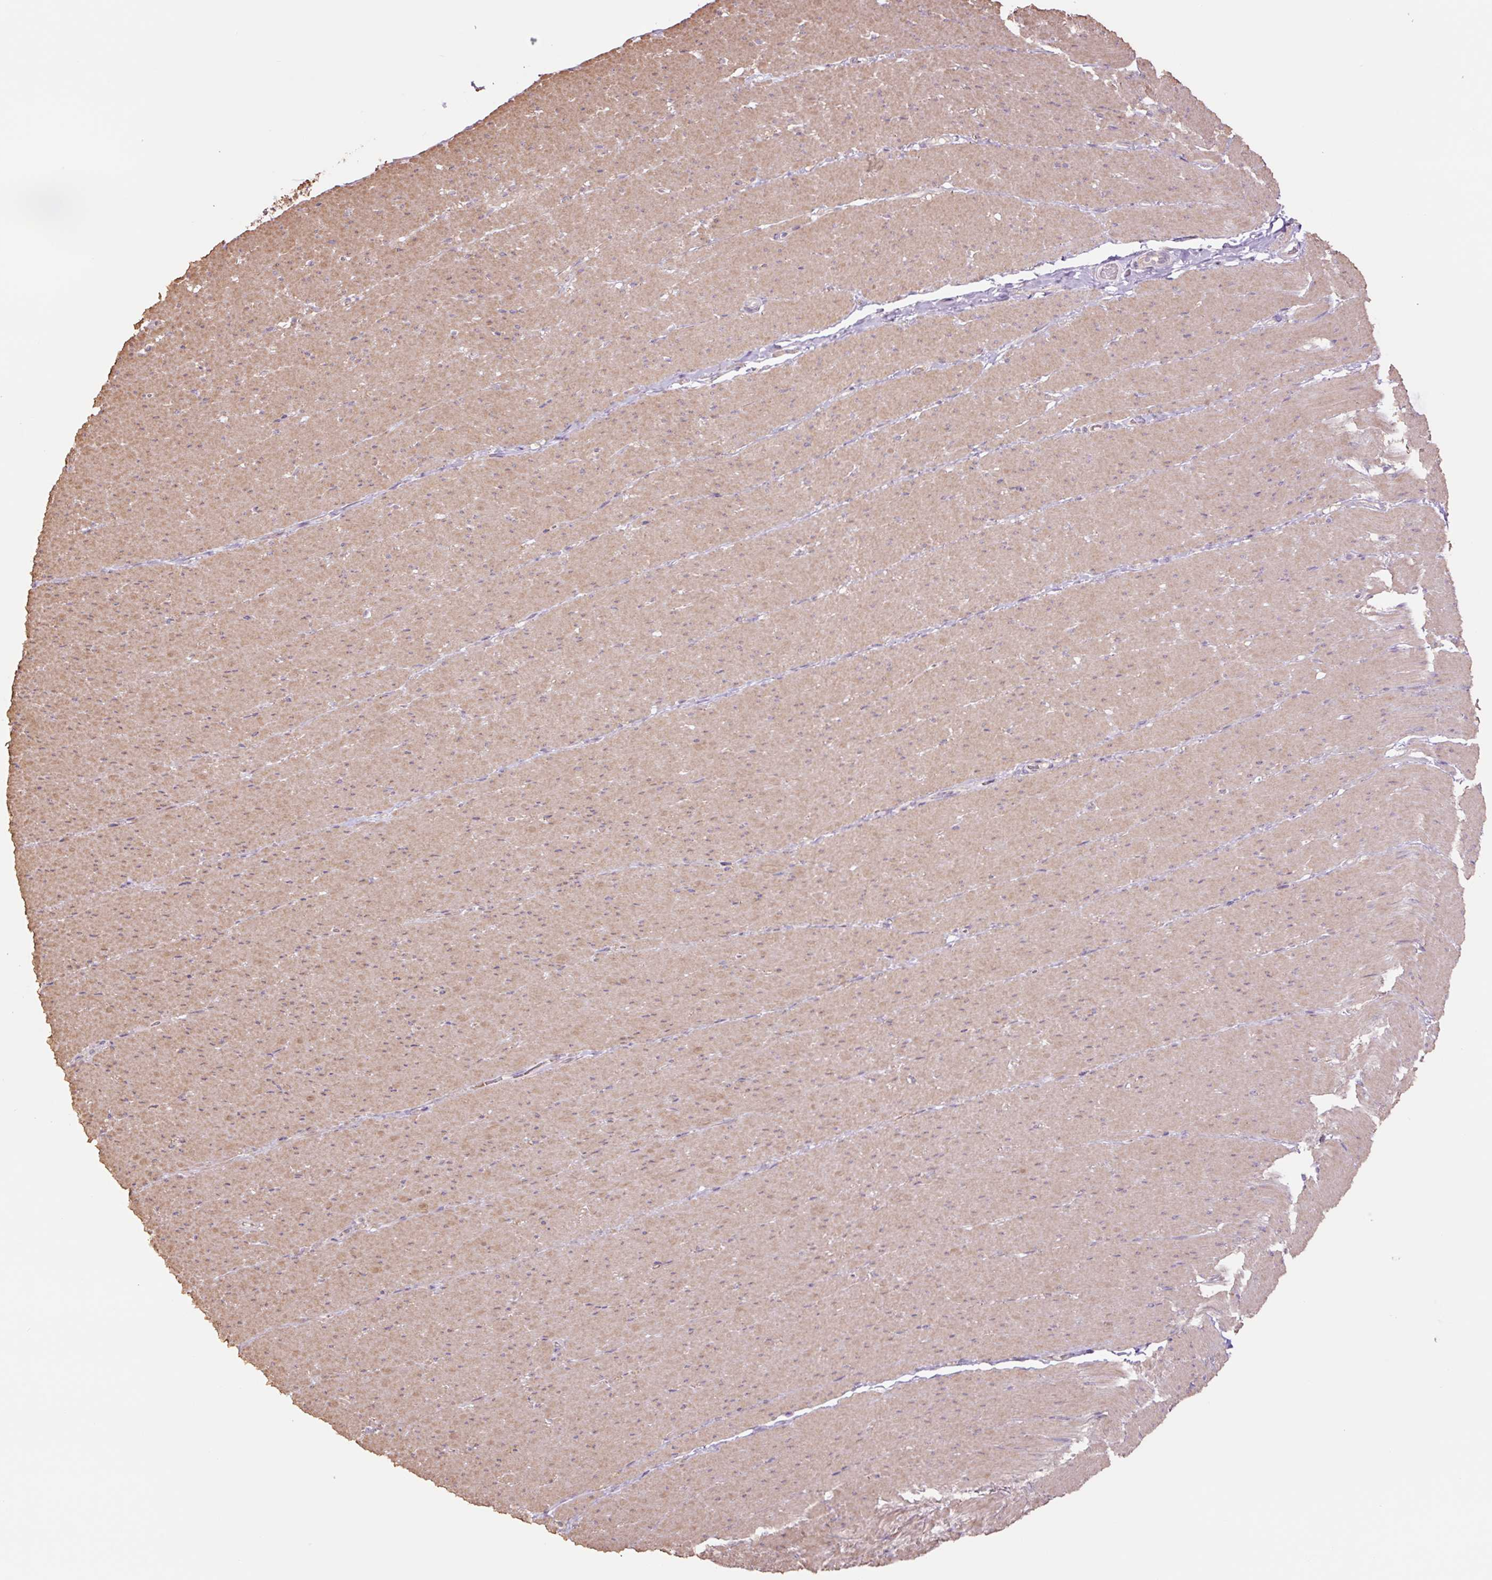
{"staining": {"intensity": "weak", "quantity": "25%-75%", "location": "cytoplasmic/membranous"}, "tissue": "smooth muscle", "cell_type": "Smooth muscle cells", "image_type": "normal", "snomed": [{"axis": "morphology", "description": "Normal tissue, NOS"}, {"axis": "topography", "description": "Smooth muscle"}, {"axis": "topography", "description": "Rectum"}], "caption": "A low amount of weak cytoplasmic/membranous positivity is seen in approximately 25%-75% of smooth muscle cells in normal smooth muscle.", "gene": "SLC1A4", "patient": {"sex": "male", "age": 53}}